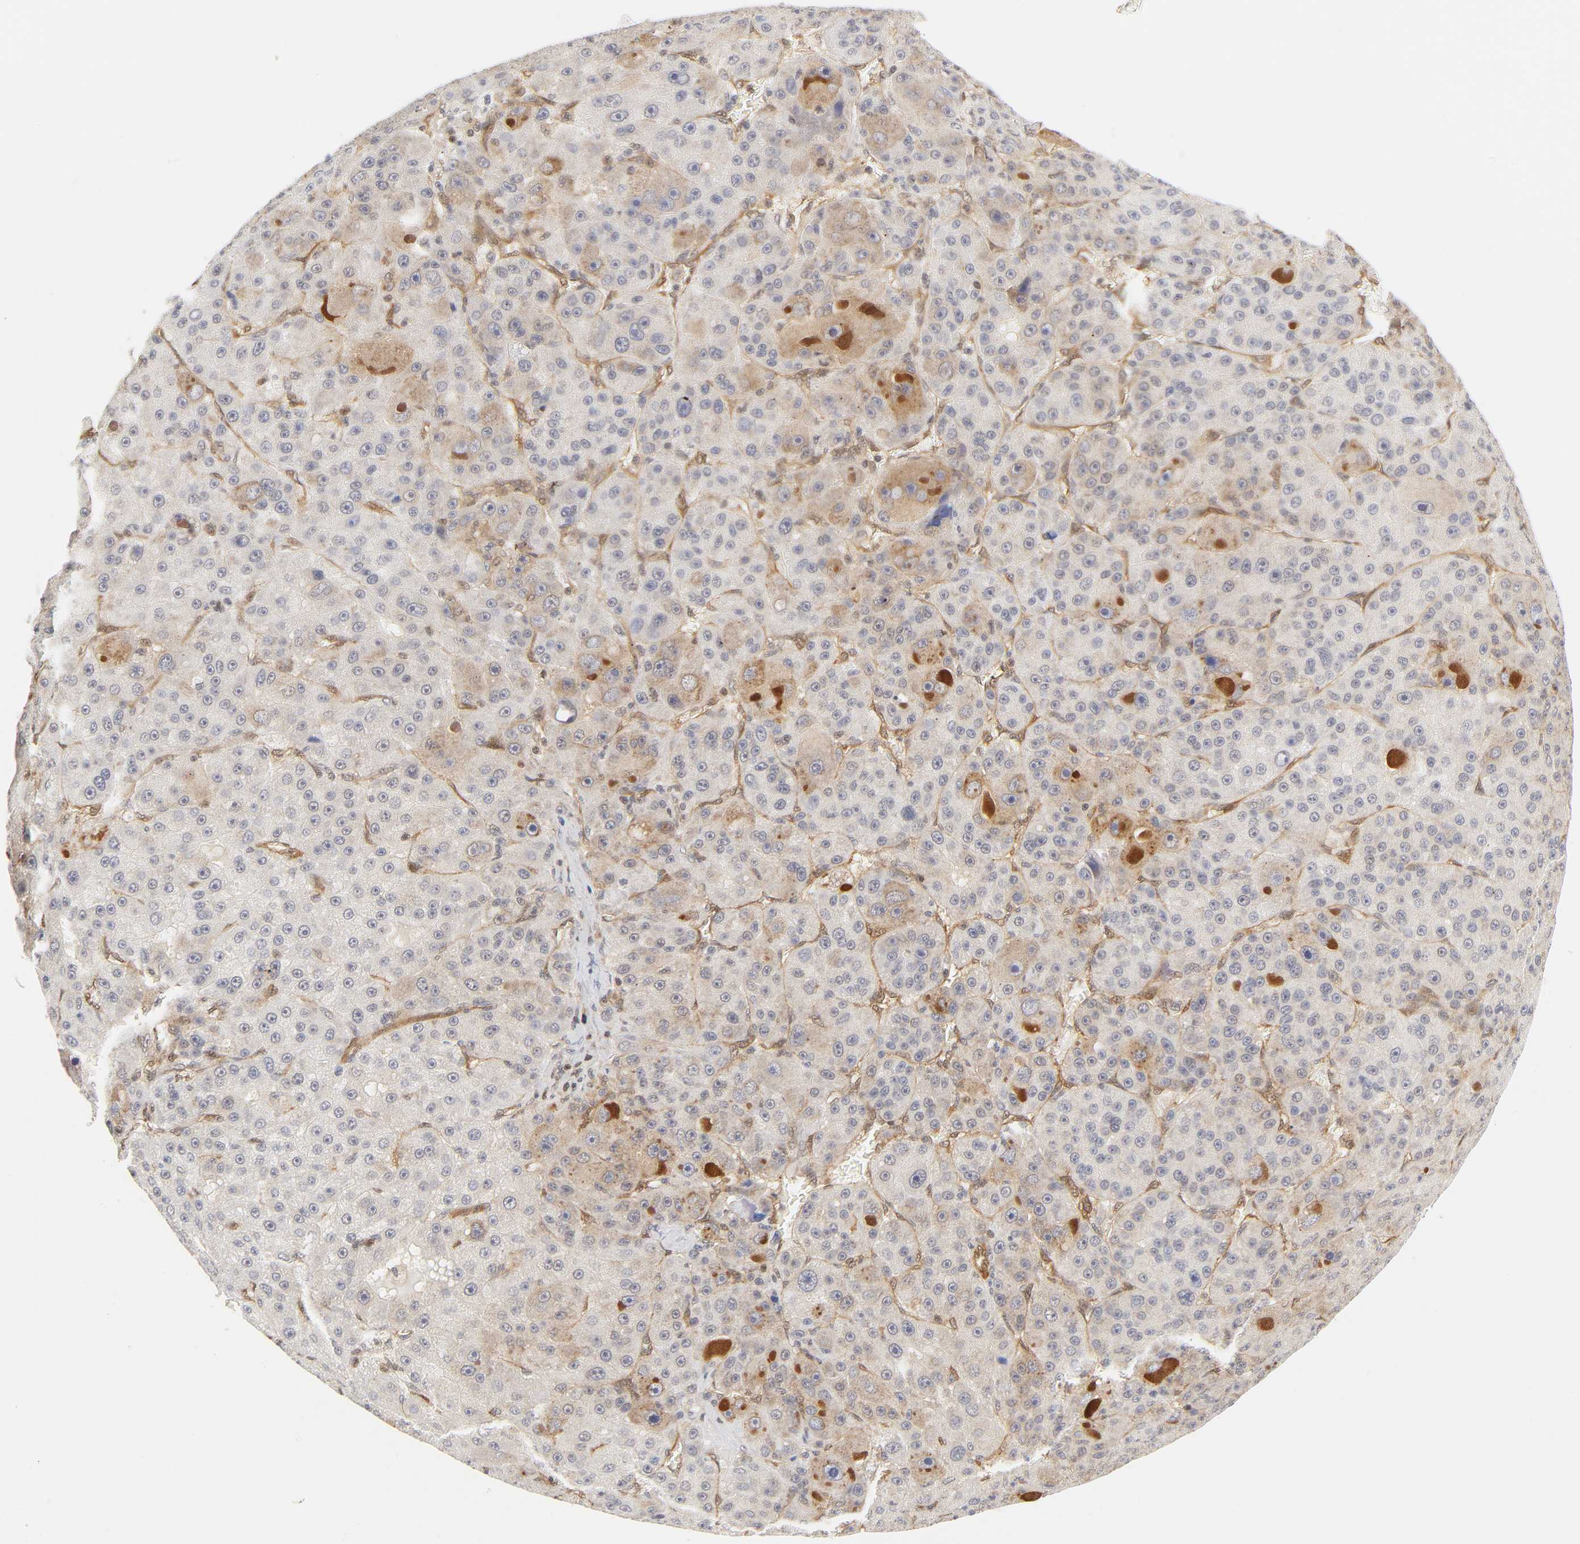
{"staining": {"intensity": "weak", "quantity": "25%-75%", "location": "cytoplasmic/membranous,nuclear"}, "tissue": "liver cancer", "cell_type": "Tumor cells", "image_type": "cancer", "snomed": [{"axis": "morphology", "description": "Carcinoma, Hepatocellular, NOS"}, {"axis": "topography", "description": "Liver"}], "caption": "IHC of human liver hepatocellular carcinoma displays low levels of weak cytoplasmic/membranous and nuclear staining in about 25%-75% of tumor cells.", "gene": "CDC37", "patient": {"sex": "male", "age": 76}}